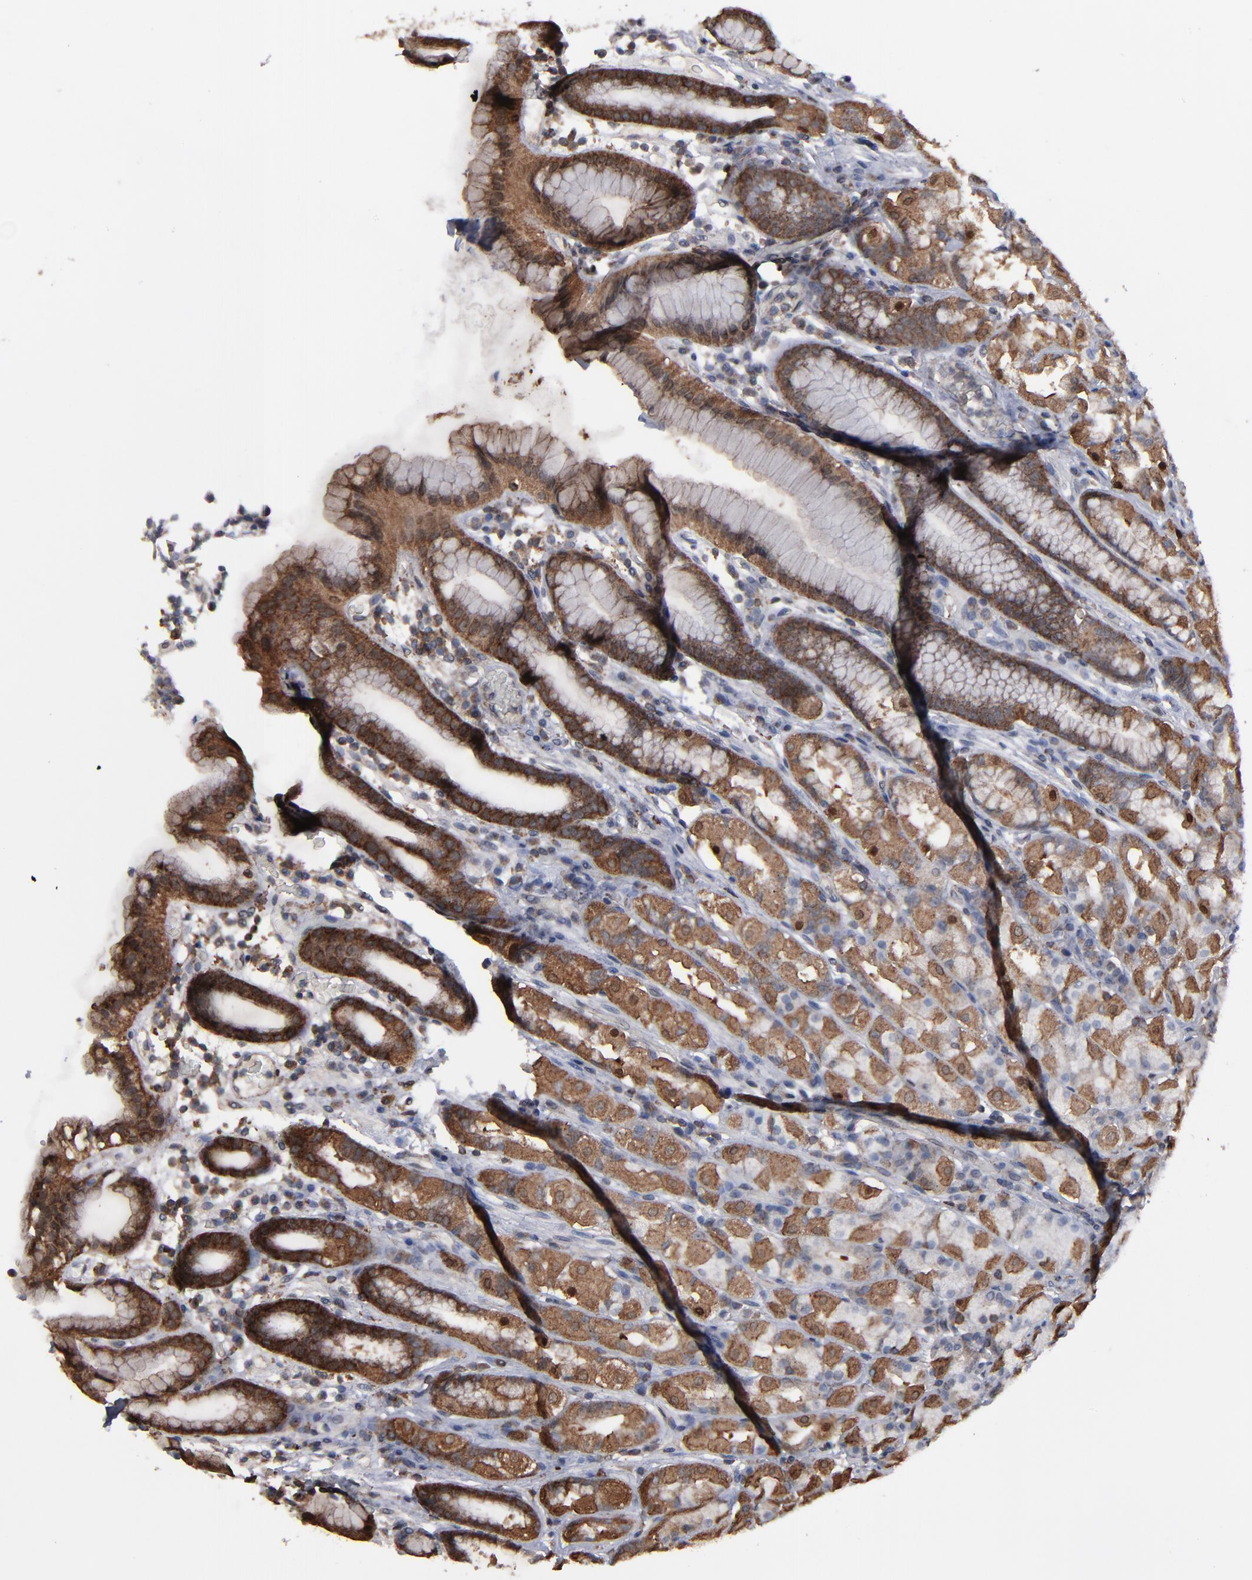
{"staining": {"intensity": "strong", "quantity": ">75%", "location": "cytoplasmic/membranous,nuclear"}, "tissue": "stomach", "cell_type": "Glandular cells", "image_type": "normal", "snomed": [{"axis": "morphology", "description": "Normal tissue, NOS"}, {"axis": "topography", "description": "Stomach, upper"}], "caption": "This photomicrograph exhibits immunohistochemistry (IHC) staining of benign stomach, with high strong cytoplasmic/membranous,nuclear expression in about >75% of glandular cells.", "gene": "KIAA2026", "patient": {"sex": "male", "age": 68}}